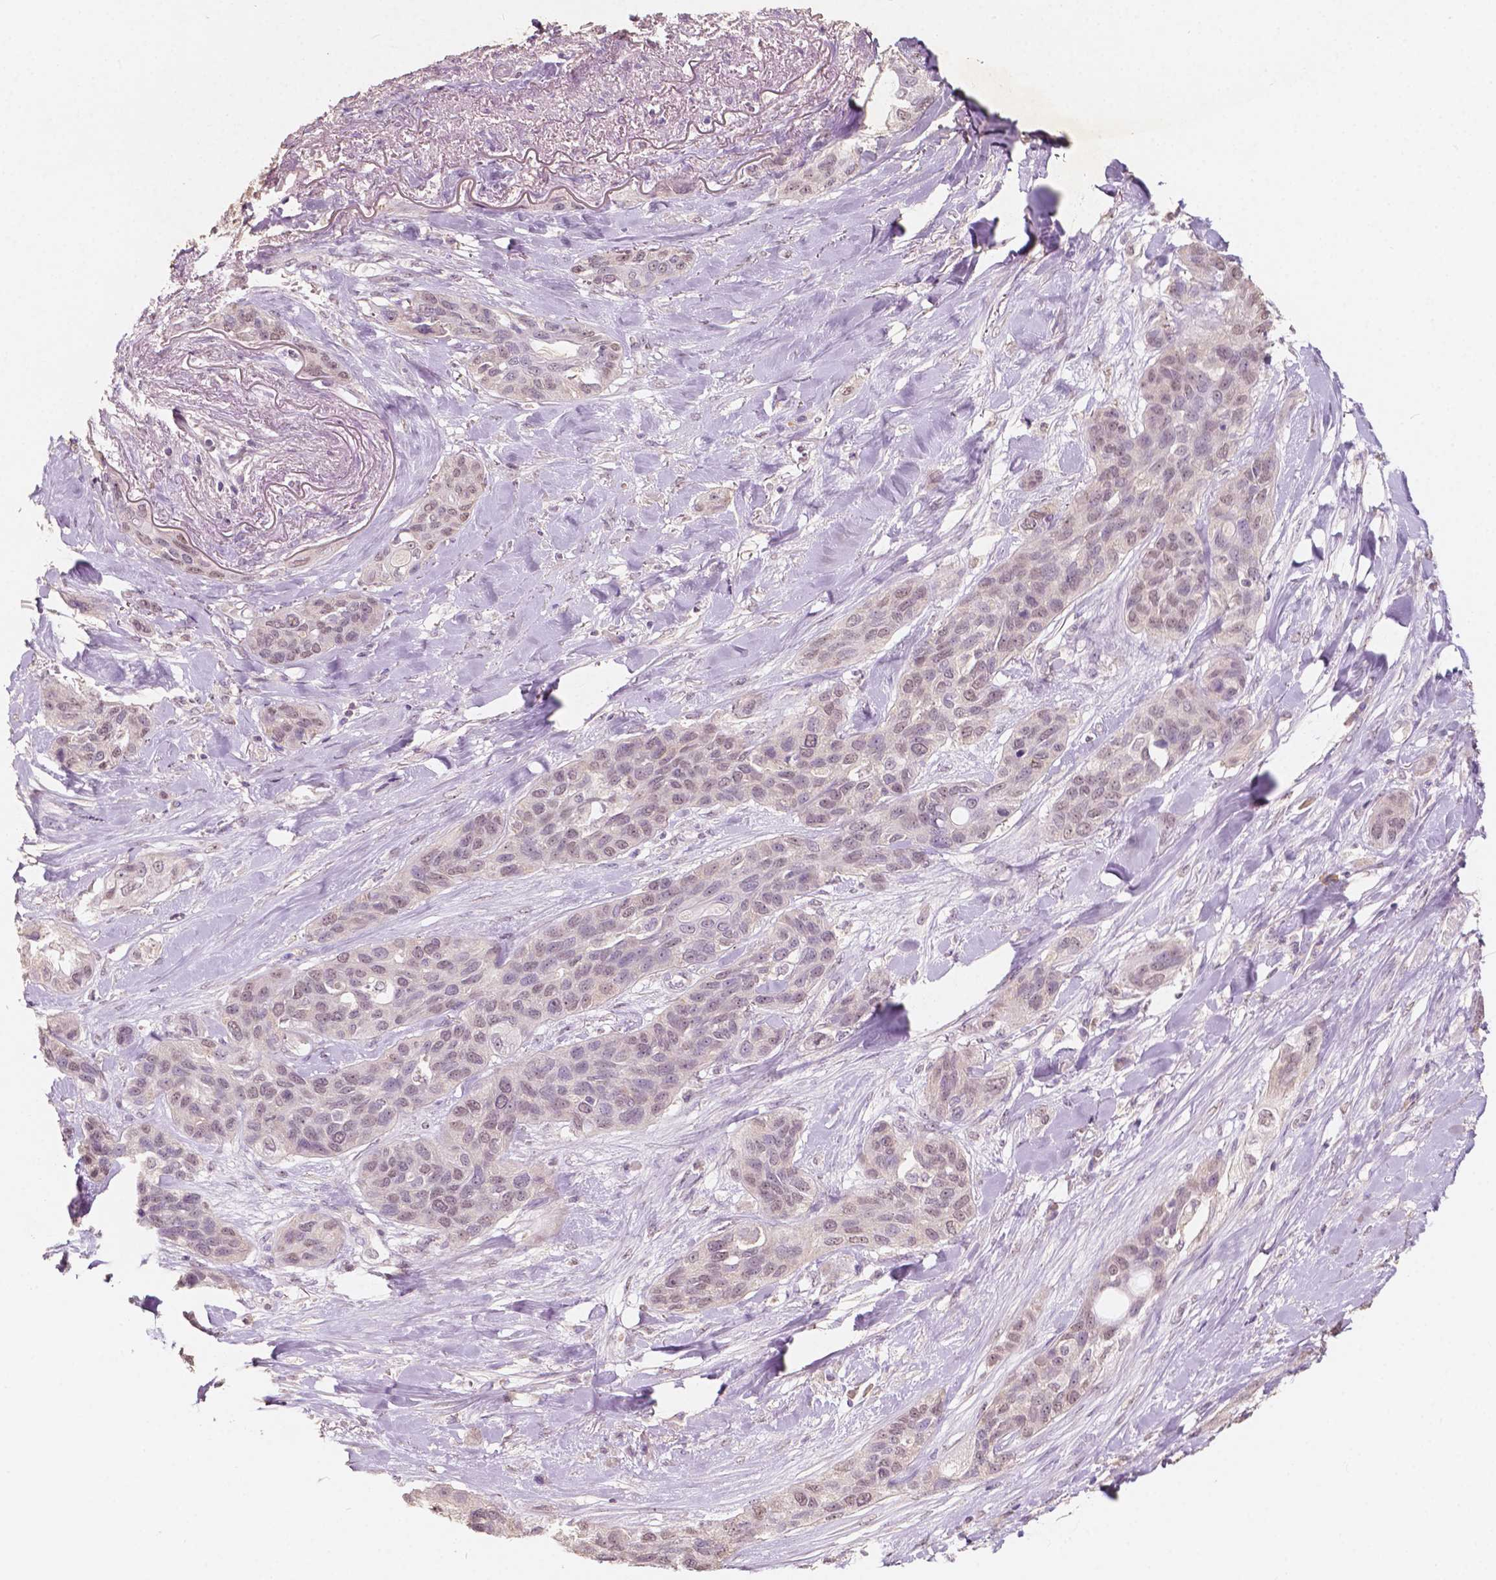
{"staining": {"intensity": "weak", "quantity": "25%-75%", "location": "nuclear"}, "tissue": "lung cancer", "cell_type": "Tumor cells", "image_type": "cancer", "snomed": [{"axis": "morphology", "description": "Squamous cell carcinoma, NOS"}, {"axis": "topography", "description": "Lung"}], "caption": "Squamous cell carcinoma (lung) tissue demonstrates weak nuclear expression in about 25%-75% of tumor cells Immunohistochemistry stains the protein of interest in brown and the nuclei are stained blue.", "gene": "SOX15", "patient": {"sex": "female", "age": 70}}